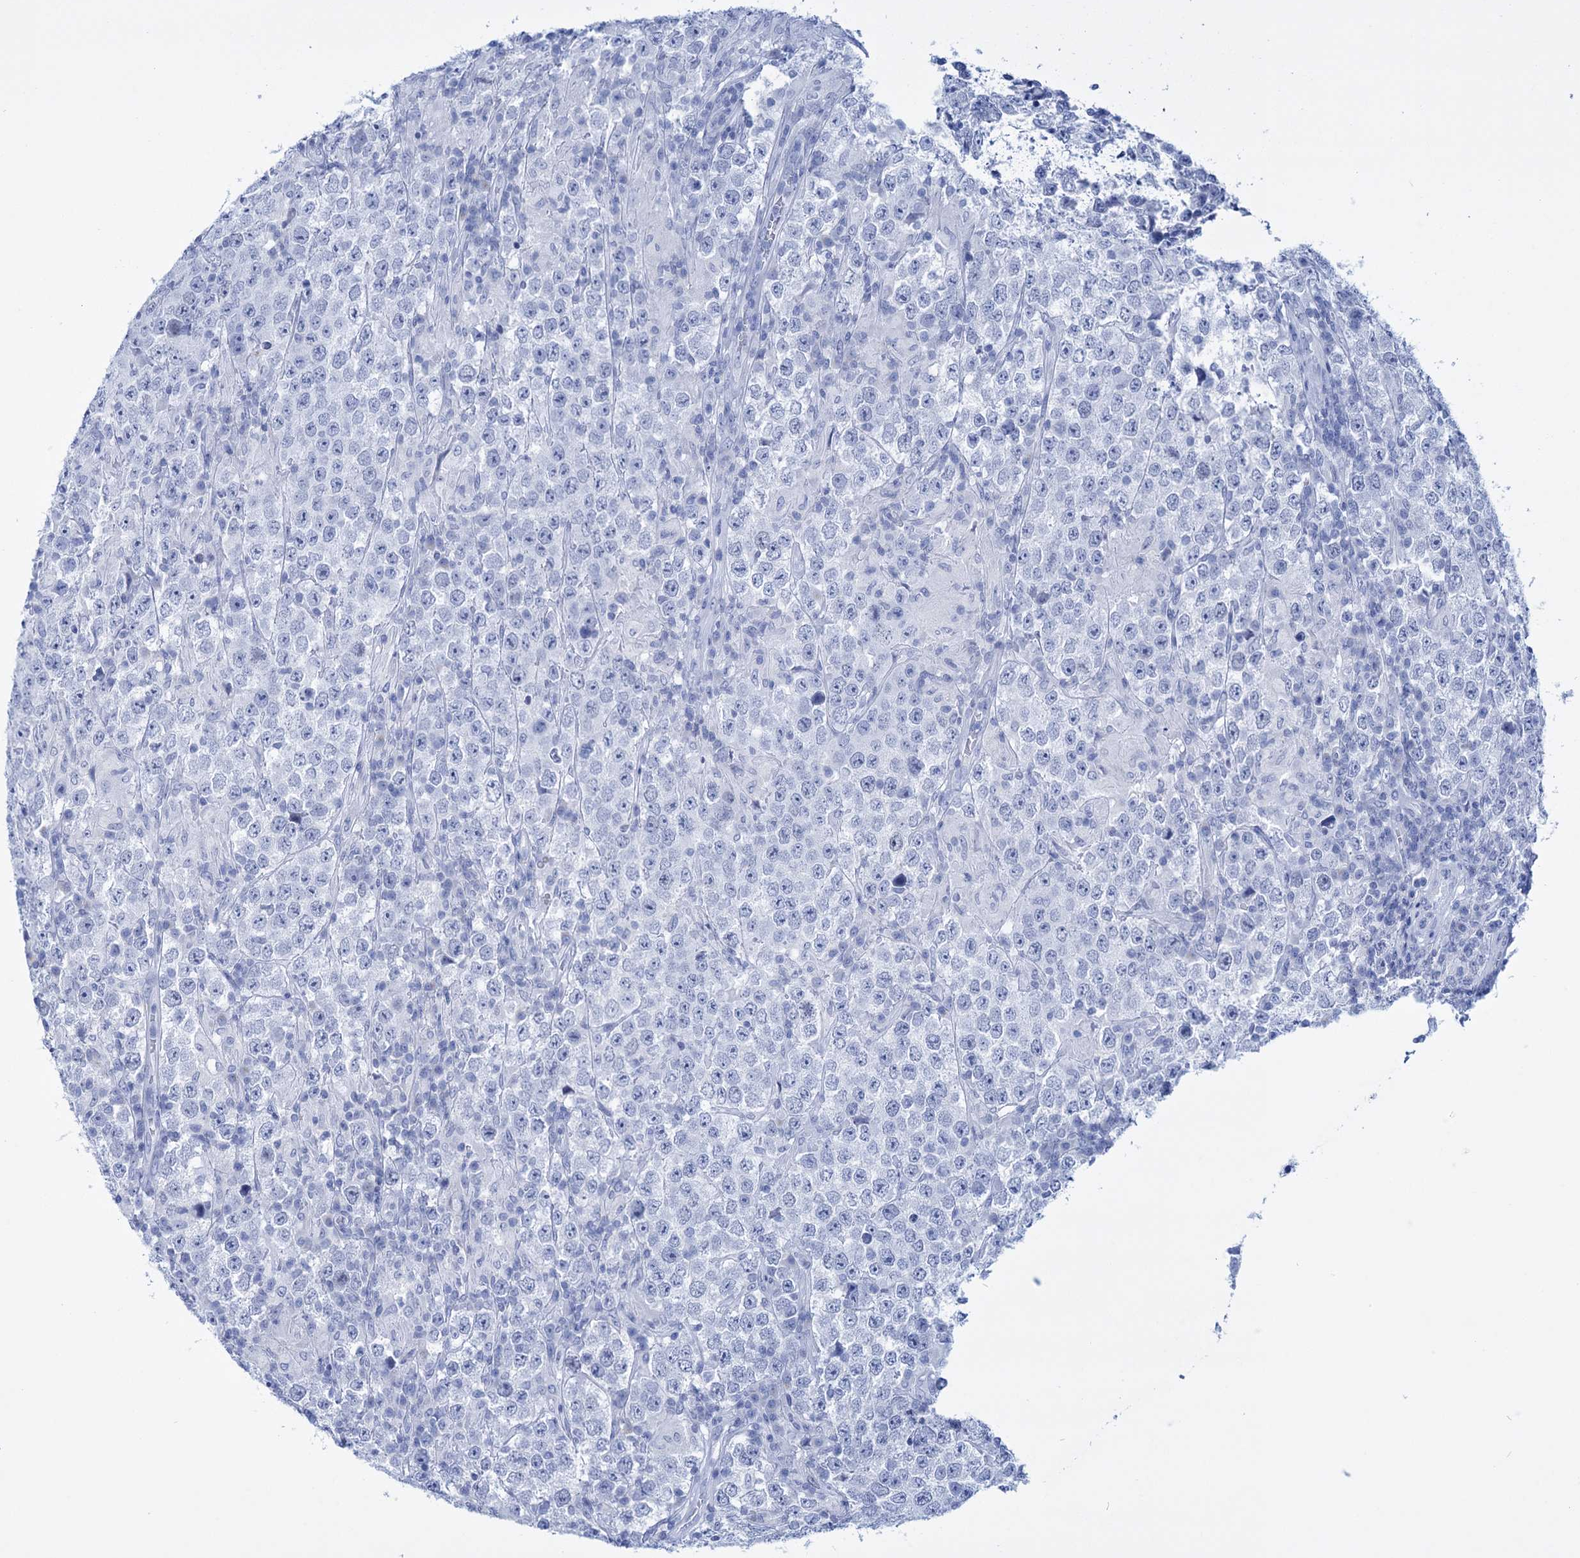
{"staining": {"intensity": "negative", "quantity": "none", "location": "none"}, "tissue": "testis cancer", "cell_type": "Tumor cells", "image_type": "cancer", "snomed": [{"axis": "morphology", "description": "Normal tissue, NOS"}, {"axis": "morphology", "description": "Urothelial carcinoma, High grade"}, {"axis": "morphology", "description": "Seminoma, NOS"}, {"axis": "morphology", "description": "Carcinoma, Embryonal, NOS"}, {"axis": "topography", "description": "Urinary bladder"}, {"axis": "topography", "description": "Testis"}], "caption": "This histopathology image is of testis cancer stained with immunohistochemistry to label a protein in brown with the nuclei are counter-stained blue. There is no positivity in tumor cells. (Brightfield microscopy of DAB (3,3'-diaminobenzidine) immunohistochemistry (IHC) at high magnification).", "gene": "FBXW12", "patient": {"sex": "male", "age": 41}}